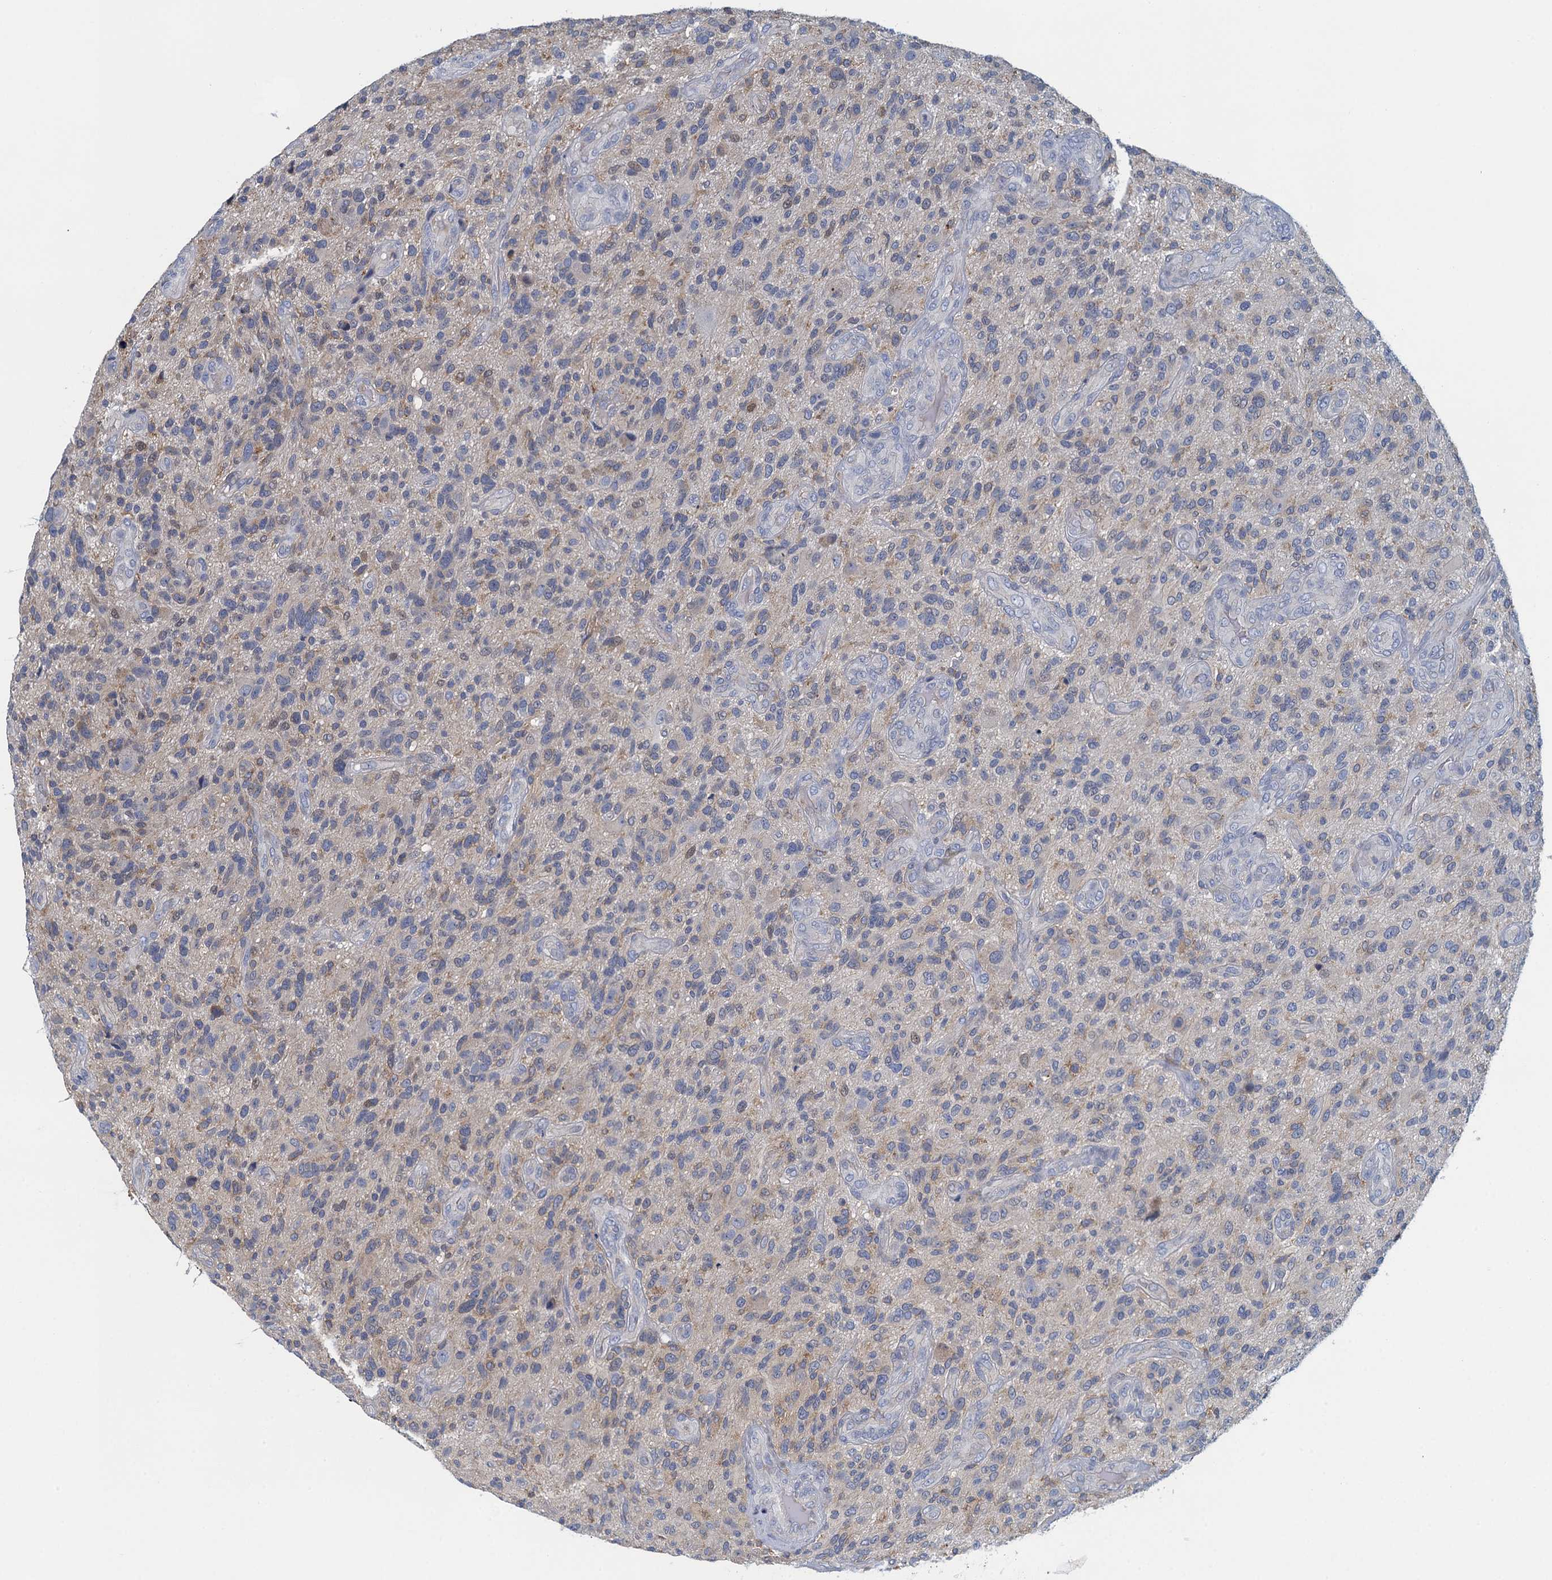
{"staining": {"intensity": "weak", "quantity": "<25%", "location": "cytoplasmic/membranous"}, "tissue": "glioma", "cell_type": "Tumor cells", "image_type": "cancer", "snomed": [{"axis": "morphology", "description": "Glioma, malignant, High grade"}, {"axis": "topography", "description": "Brain"}], "caption": "This is an IHC histopathology image of human malignant glioma (high-grade). There is no expression in tumor cells.", "gene": "NCKAP1L", "patient": {"sex": "male", "age": 47}}